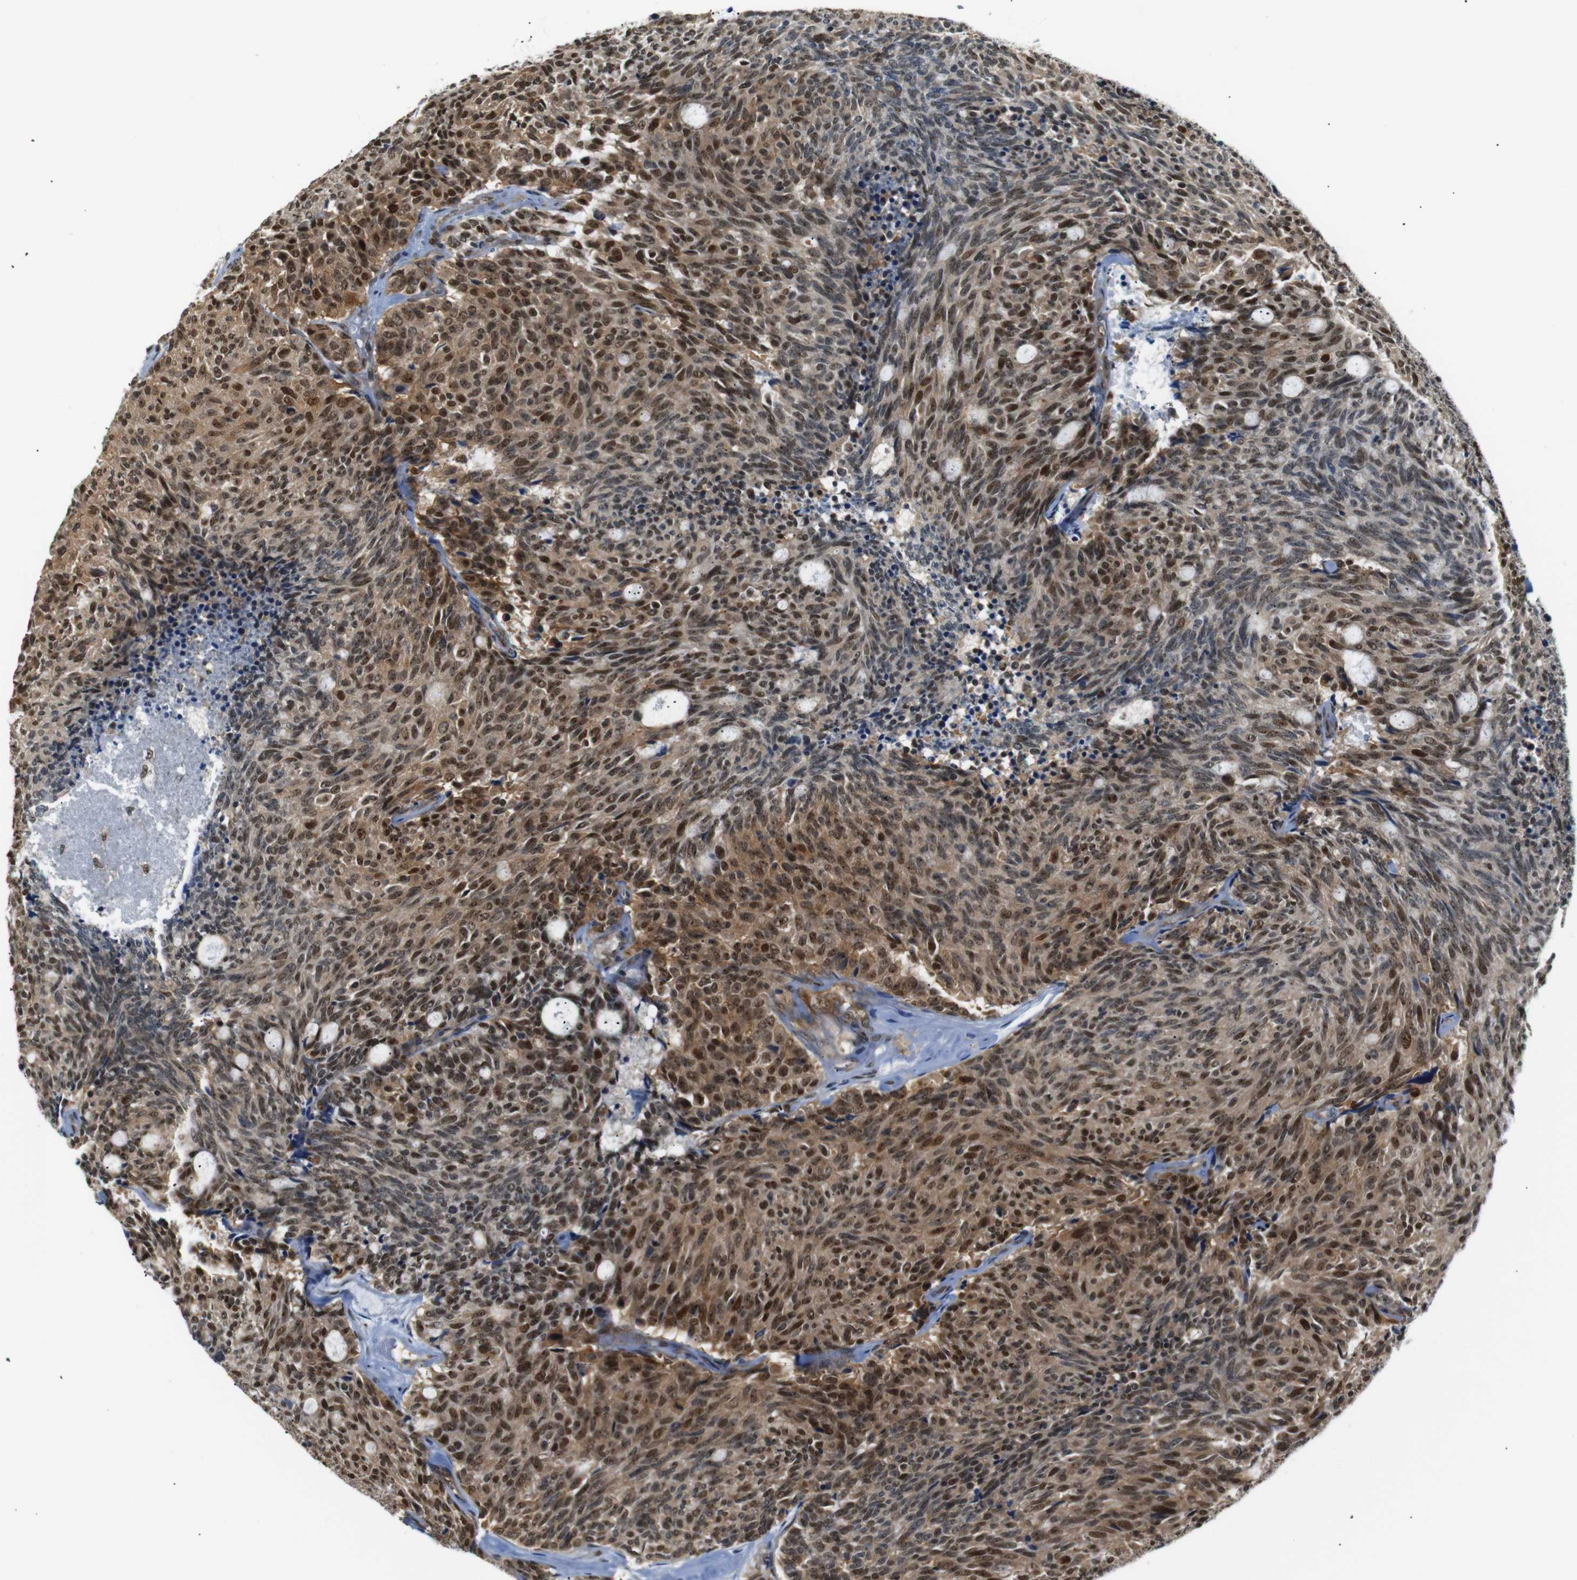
{"staining": {"intensity": "strong", "quantity": ">75%", "location": "cytoplasmic/membranous,nuclear"}, "tissue": "carcinoid", "cell_type": "Tumor cells", "image_type": "cancer", "snomed": [{"axis": "morphology", "description": "Carcinoid, malignant, NOS"}, {"axis": "topography", "description": "Pancreas"}], "caption": "Strong cytoplasmic/membranous and nuclear staining for a protein is seen in about >75% of tumor cells of carcinoid using immunohistochemistry (IHC).", "gene": "PARN", "patient": {"sex": "female", "age": 54}}